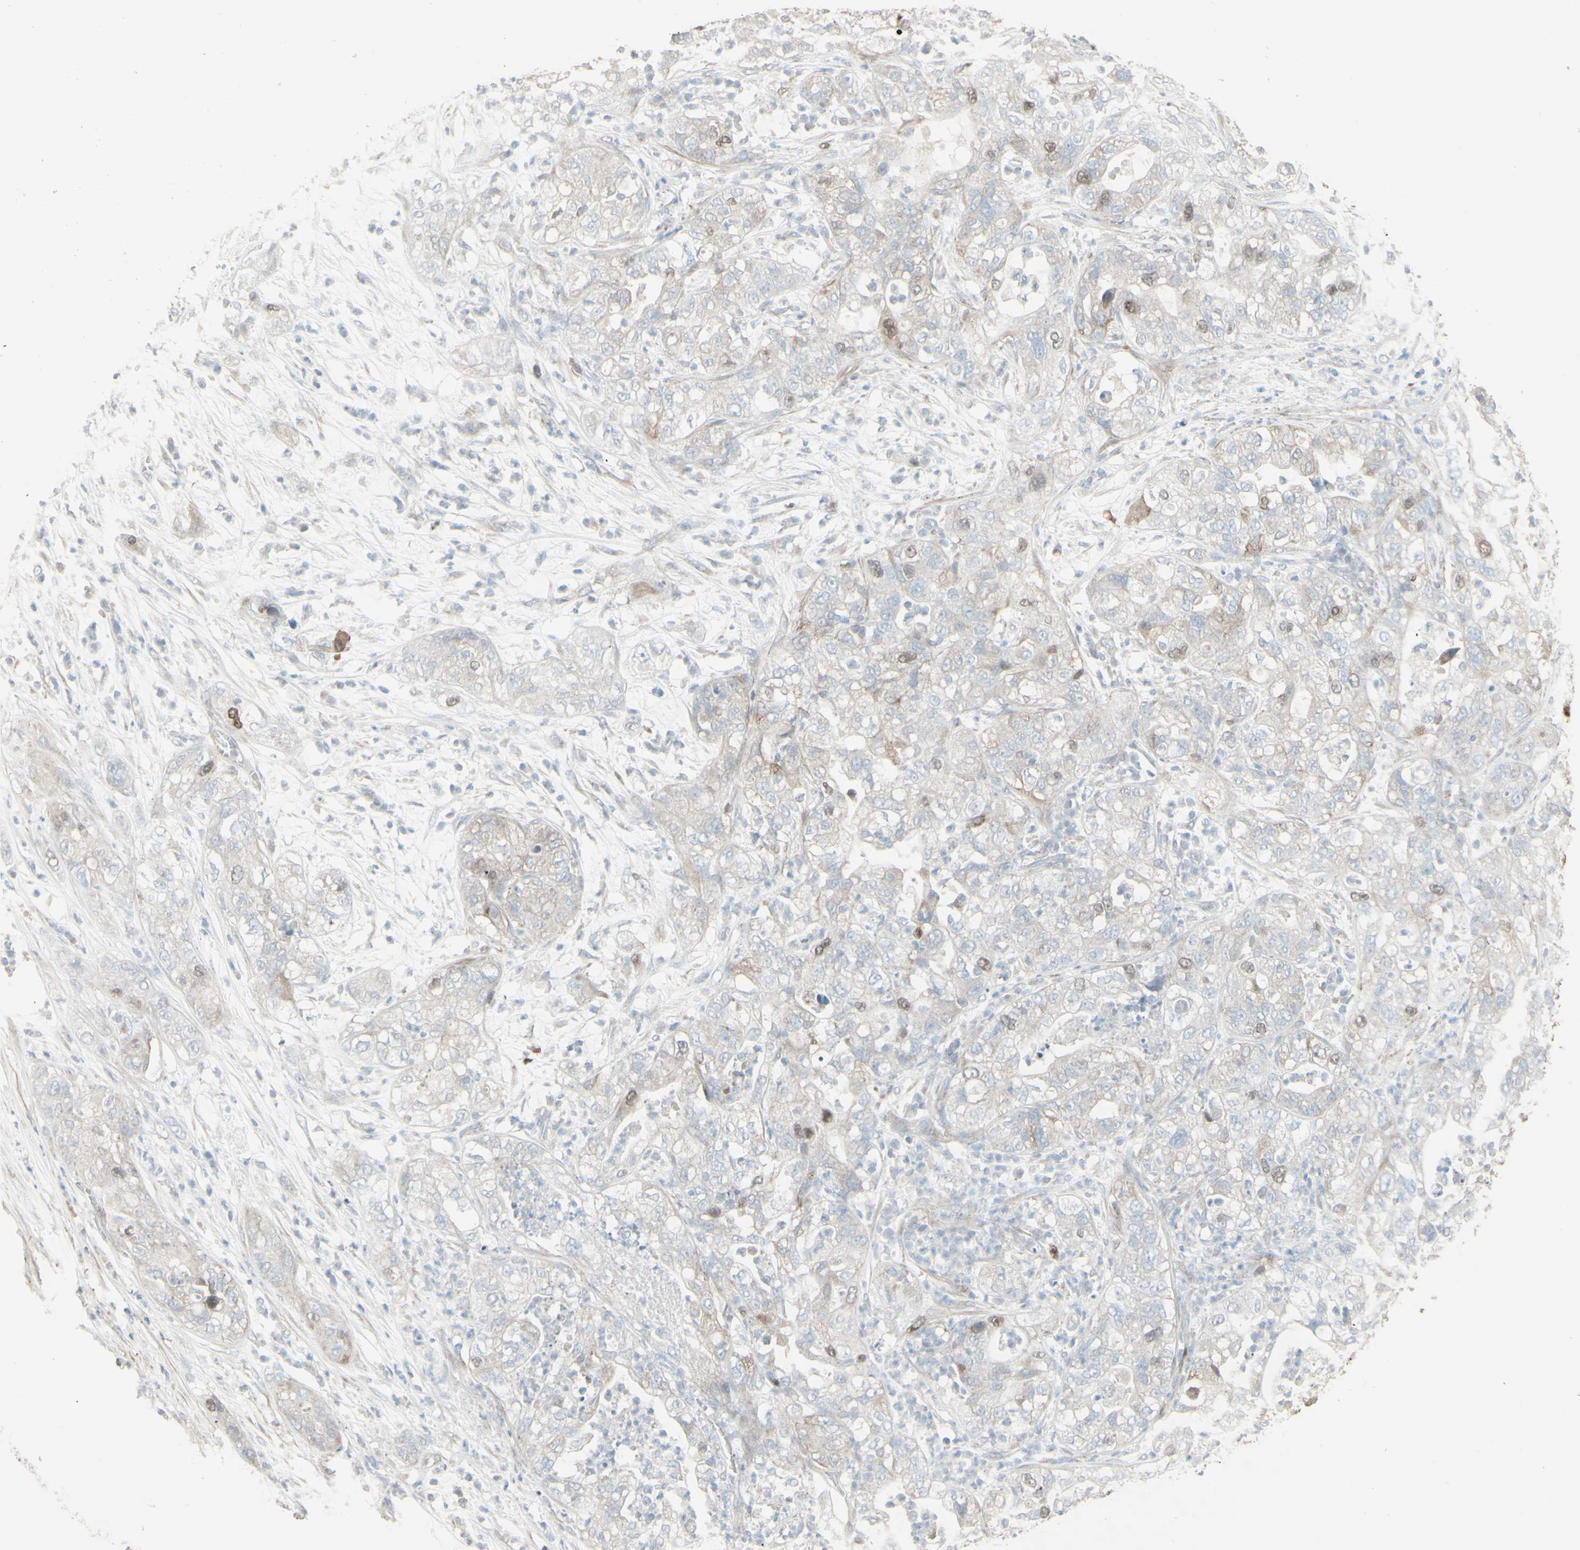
{"staining": {"intensity": "moderate", "quantity": "<25%", "location": "nuclear"}, "tissue": "pancreatic cancer", "cell_type": "Tumor cells", "image_type": "cancer", "snomed": [{"axis": "morphology", "description": "Adenocarcinoma, NOS"}, {"axis": "topography", "description": "Pancreas"}], "caption": "Pancreatic cancer (adenocarcinoma) tissue displays moderate nuclear staining in about <25% of tumor cells, visualized by immunohistochemistry. (brown staining indicates protein expression, while blue staining denotes nuclei).", "gene": "GMNN", "patient": {"sex": "female", "age": 78}}